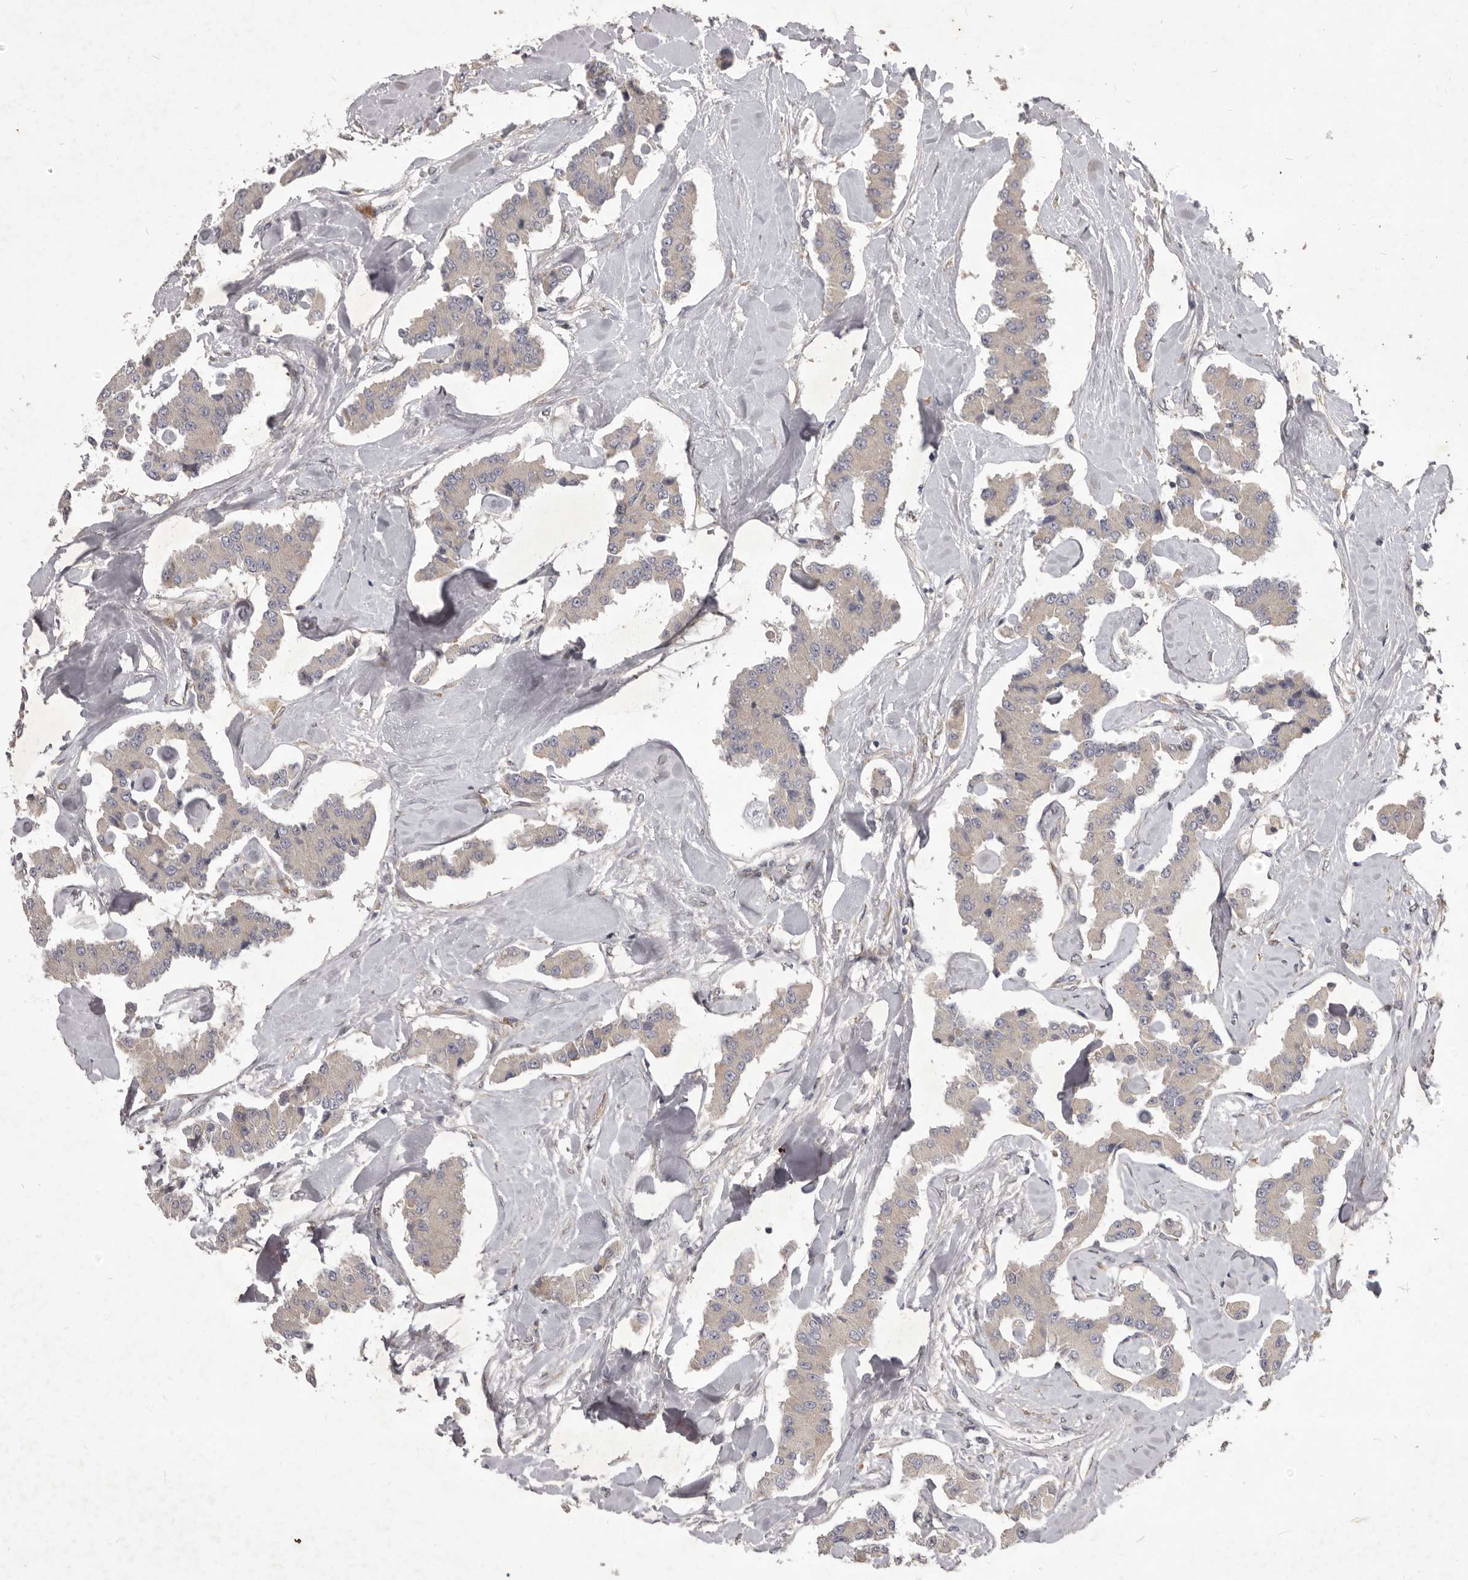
{"staining": {"intensity": "negative", "quantity": "none", "location": "none"}, "tissue": "carcinoid", "cell_type": "Tumor cells", "image_type": "cancer", "snomed": [{"axis": "morphology", "description": "Carcinoid, malignant, NOS"}, {"axis": "topography", "description": "Pancreas"}], "caption": "Immunohistochemical staining of carcinoid demonstrates no significant expression in tumor cells.", "gene": "TBC1D8B", "patient": {"sex": "male", "age": 41}}